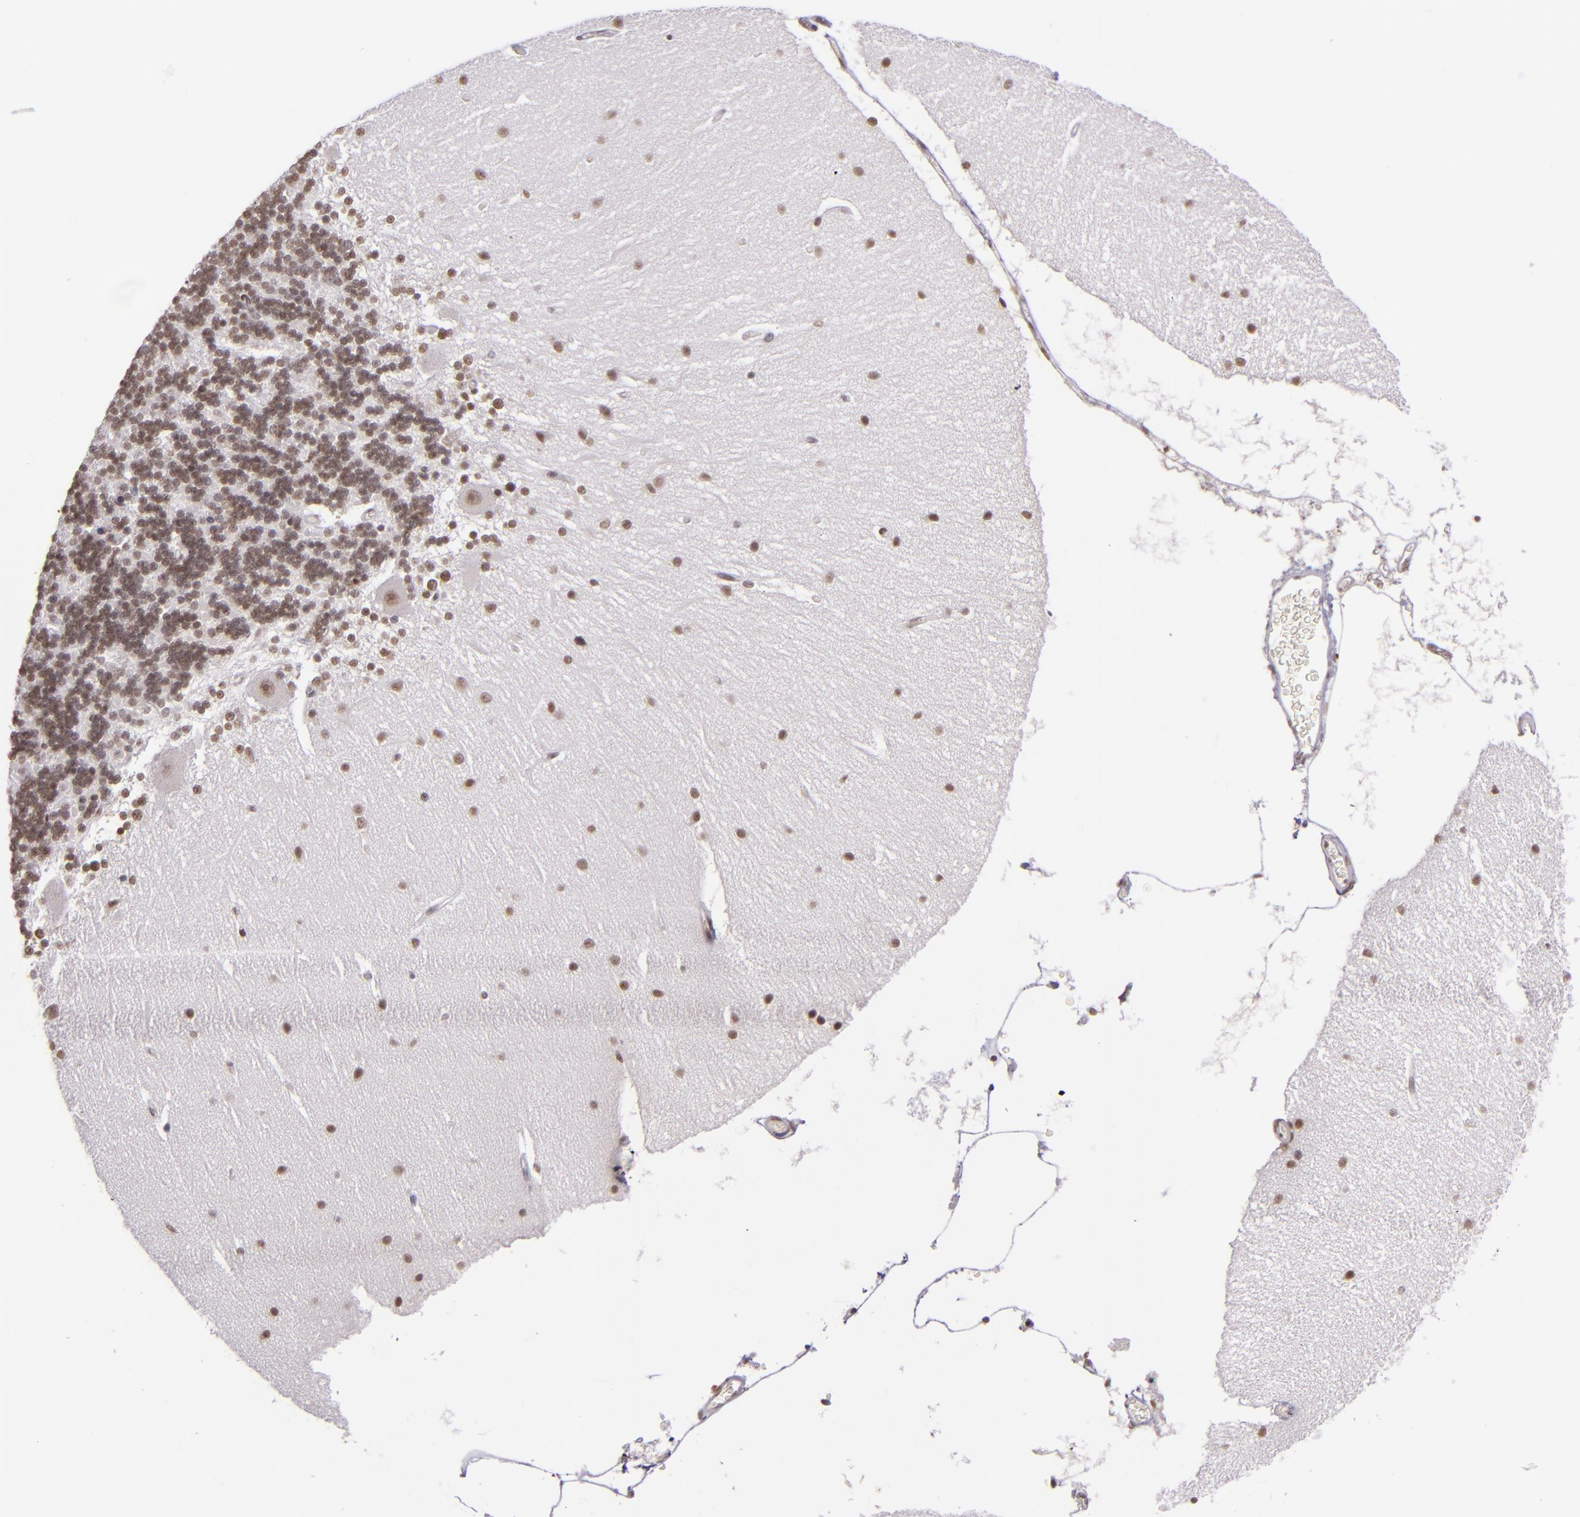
{"staining": {"intensity": "moderate", "quantity": ">75%", "location": "nuclear"}, "tissue": "cerebellum", "cell_type": "Cells in granular layer", "image_type": "normal", "snomed": [{"axis": "morphology", "description": "Normal tissue, NOS"}, {"axis": "topography", "description": "Cerebellum"}], "caption": "About >75% of cells in granular layer in unremarkable cerebellum demonstrate moderate nuclear protein positivity as visualized by brown immunohistochemical staining.", "gene": "ZNF148", "patient": {"sex": "female", "age": 54}}